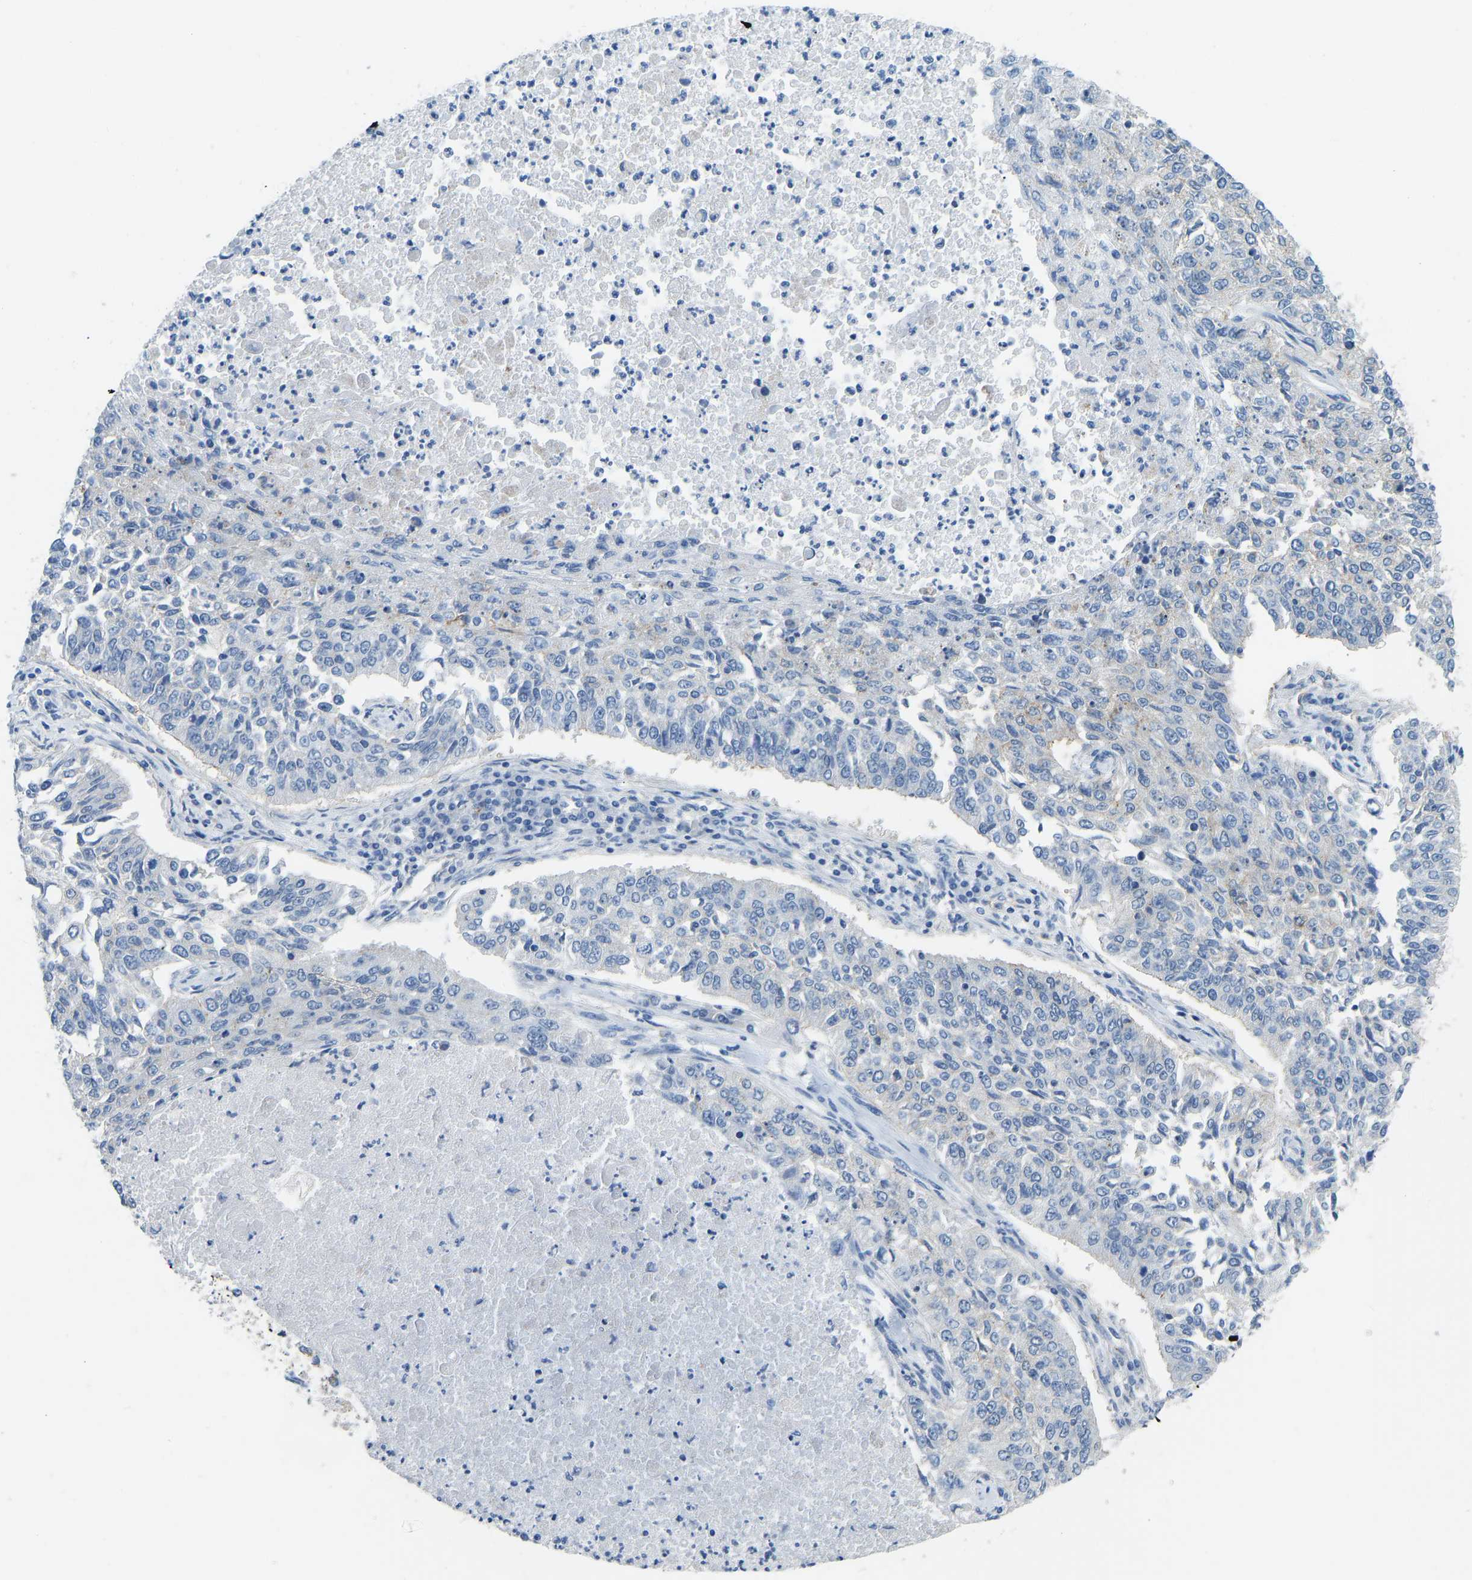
{"staining": {"intensity": "negative", "quantity": "none", "location": "none"}, "tissue": "lung cancer", "cell_type": "Tumor cells", "image_type": "cancer", "snomed": [{"axis": "morphology", "description": "Normal tissue, NOS"}, {"axis": "morphology", "description": "Squamous cell carcinoma, NOS"}, {"axis": "topography", "description": "Cartilage tissue"}, {"axis": "topography", "description": "Bronchus"}, {"axis": "topography", "description": "Lung"}], "caption": "Photomicrograph shows no protein expression in tumor cells of lung squamous cell carcinoma tissue. Nuclei are stained in blue.", "gene": "ATP1A1", "patient": {"sex": "female", "age": 49}}